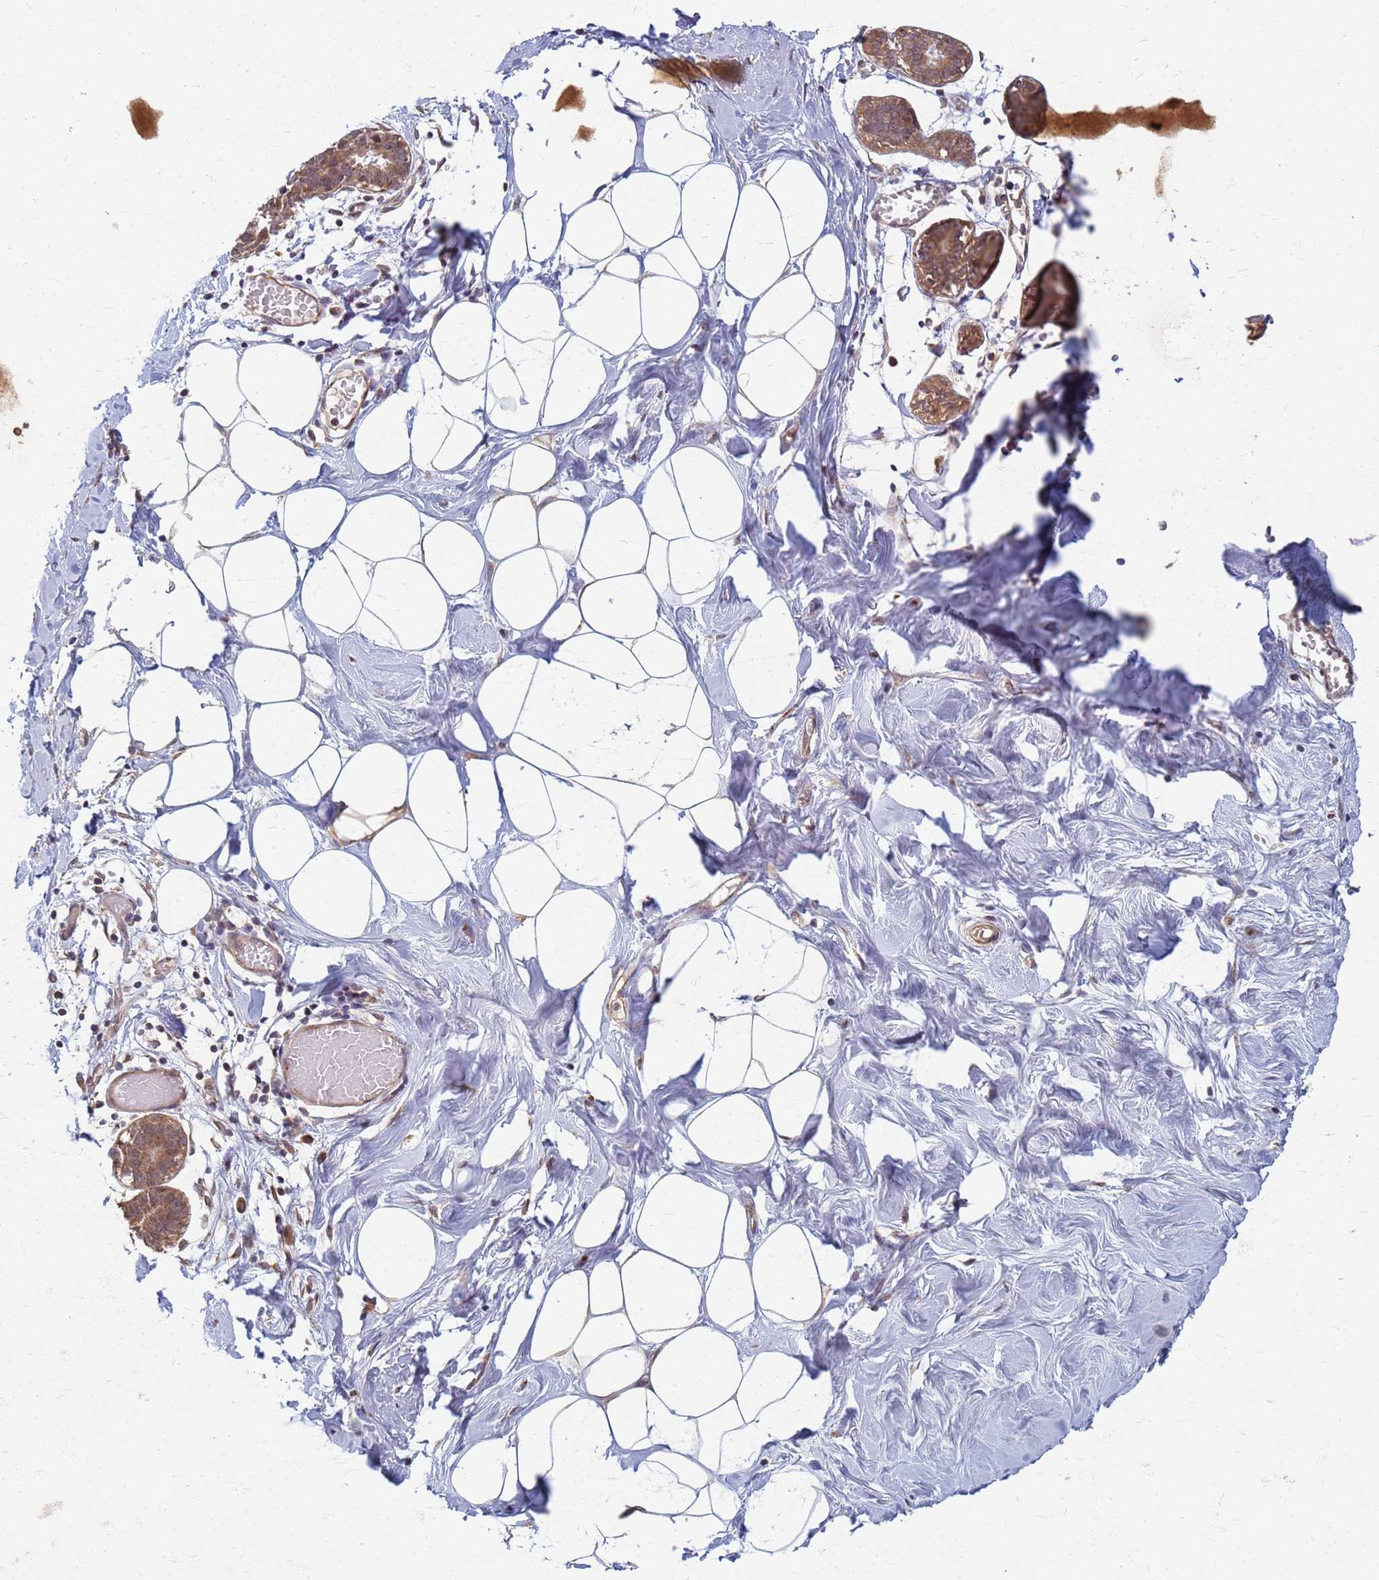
{"staining": {"intensity": "negative", "quantity": "none", "location": "none"}, "tissue": "breast", "cell_type": "Adipocytes", "image_type": "normal", "snomed": [{"axis": "morphology", "description": "Normal tissue, NOS"}, {"axis": "topography", "description": "Breast"}], "caption": "Immunohistochemical staining of normal breast reveals no significant expression in adipocytes.", "gene": "ITGB4", "patient": {"sex": "female", "age": 27}}